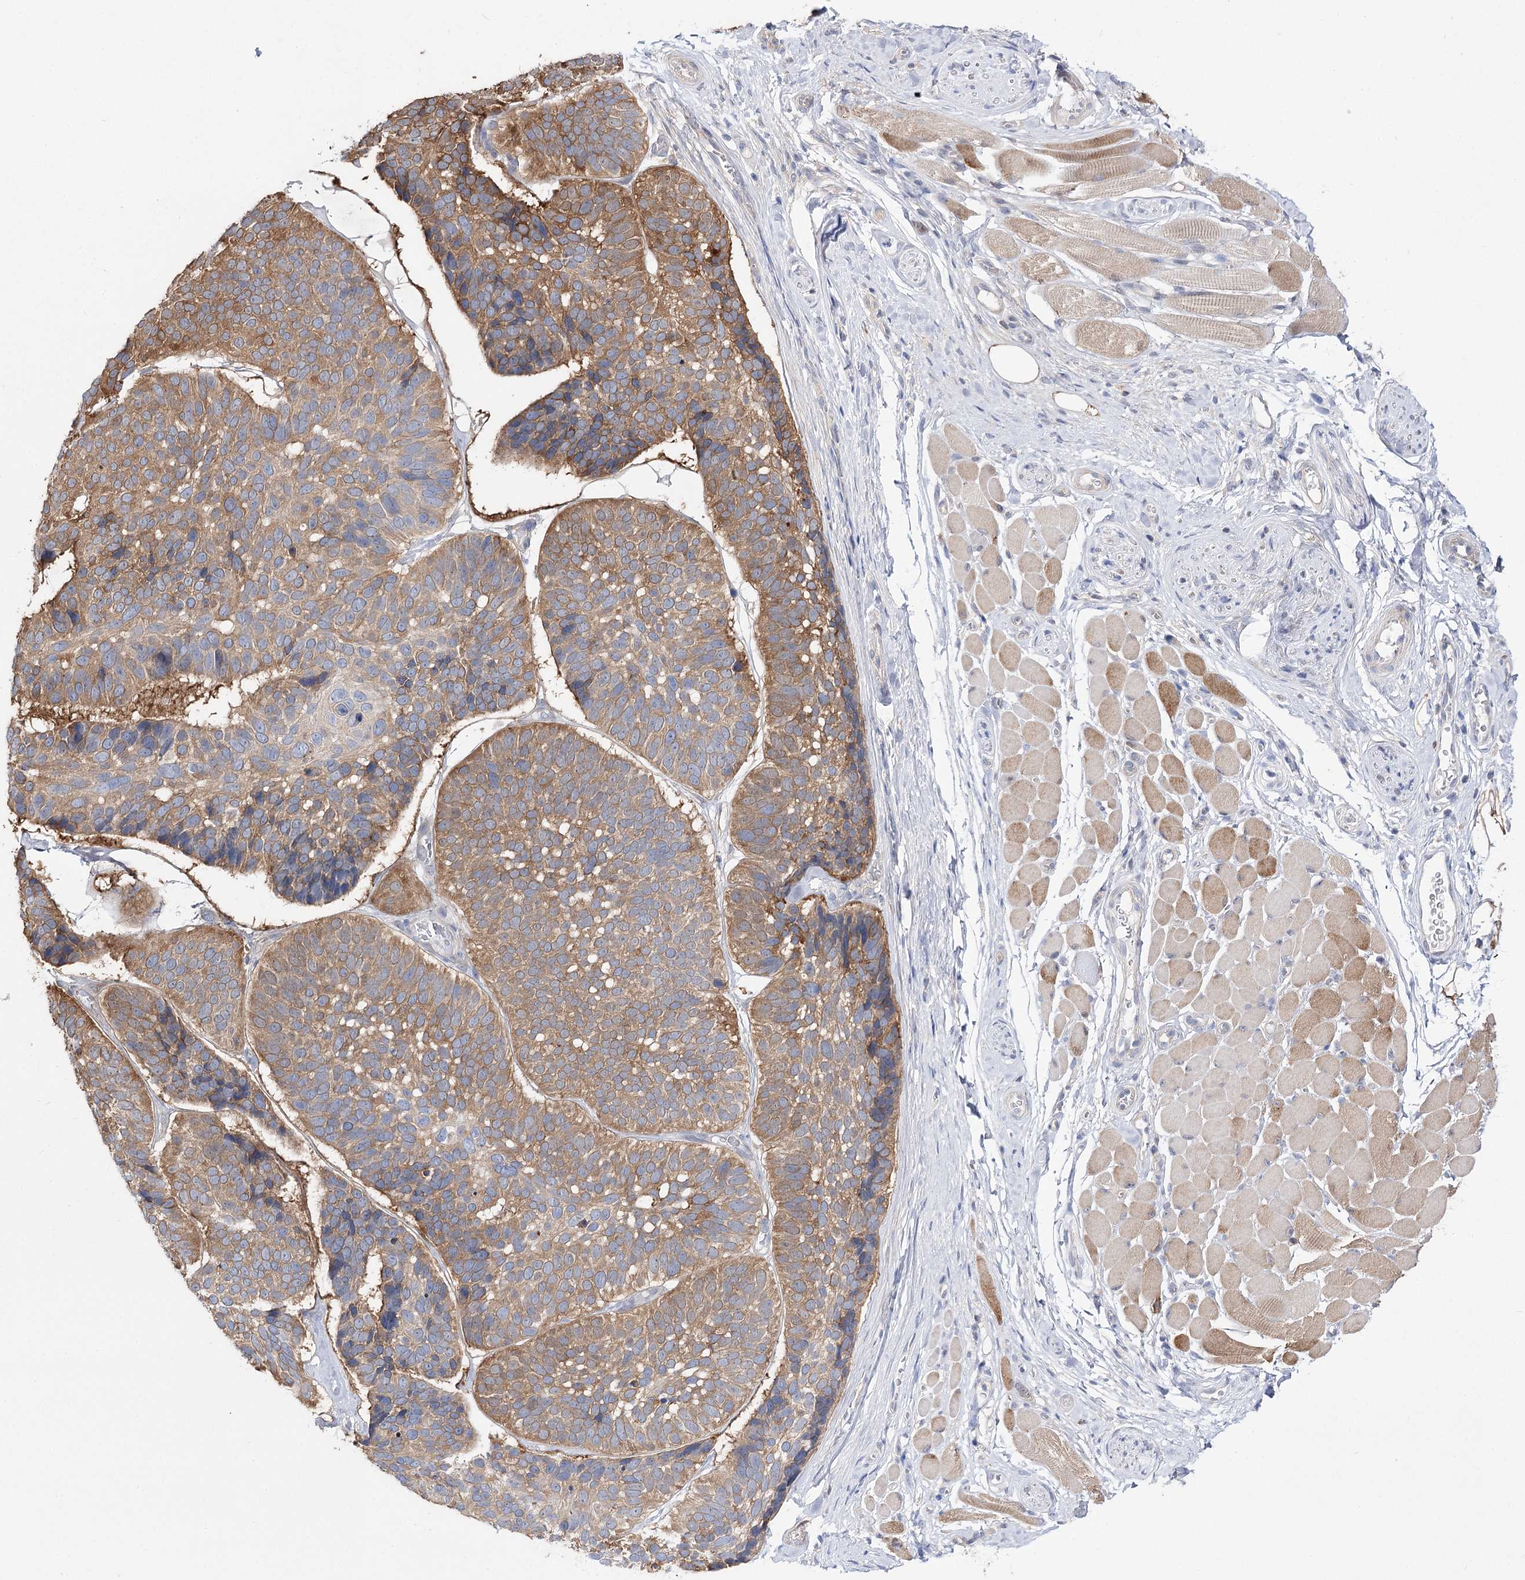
{"staining": {"intensity": "moderate", "quantity": ">75%", "location": "cytoplasmic/membranous"}, "tissue": "skin cancer", "cell_type": "Tumor cells", "image_type": "cancer", "snomed": [{"axis": "morphology", "description": "Basal cell carcinoma"}, {"axis": "topography", "description": "Skin"}], "caption": "A medium amount of moderate cytoplasmic/membranous staining is seen in about >75% of tumor cells in skin cancer tissue.", "gene": "UGP2", "patient": {"sex": "male", "age": 62}}